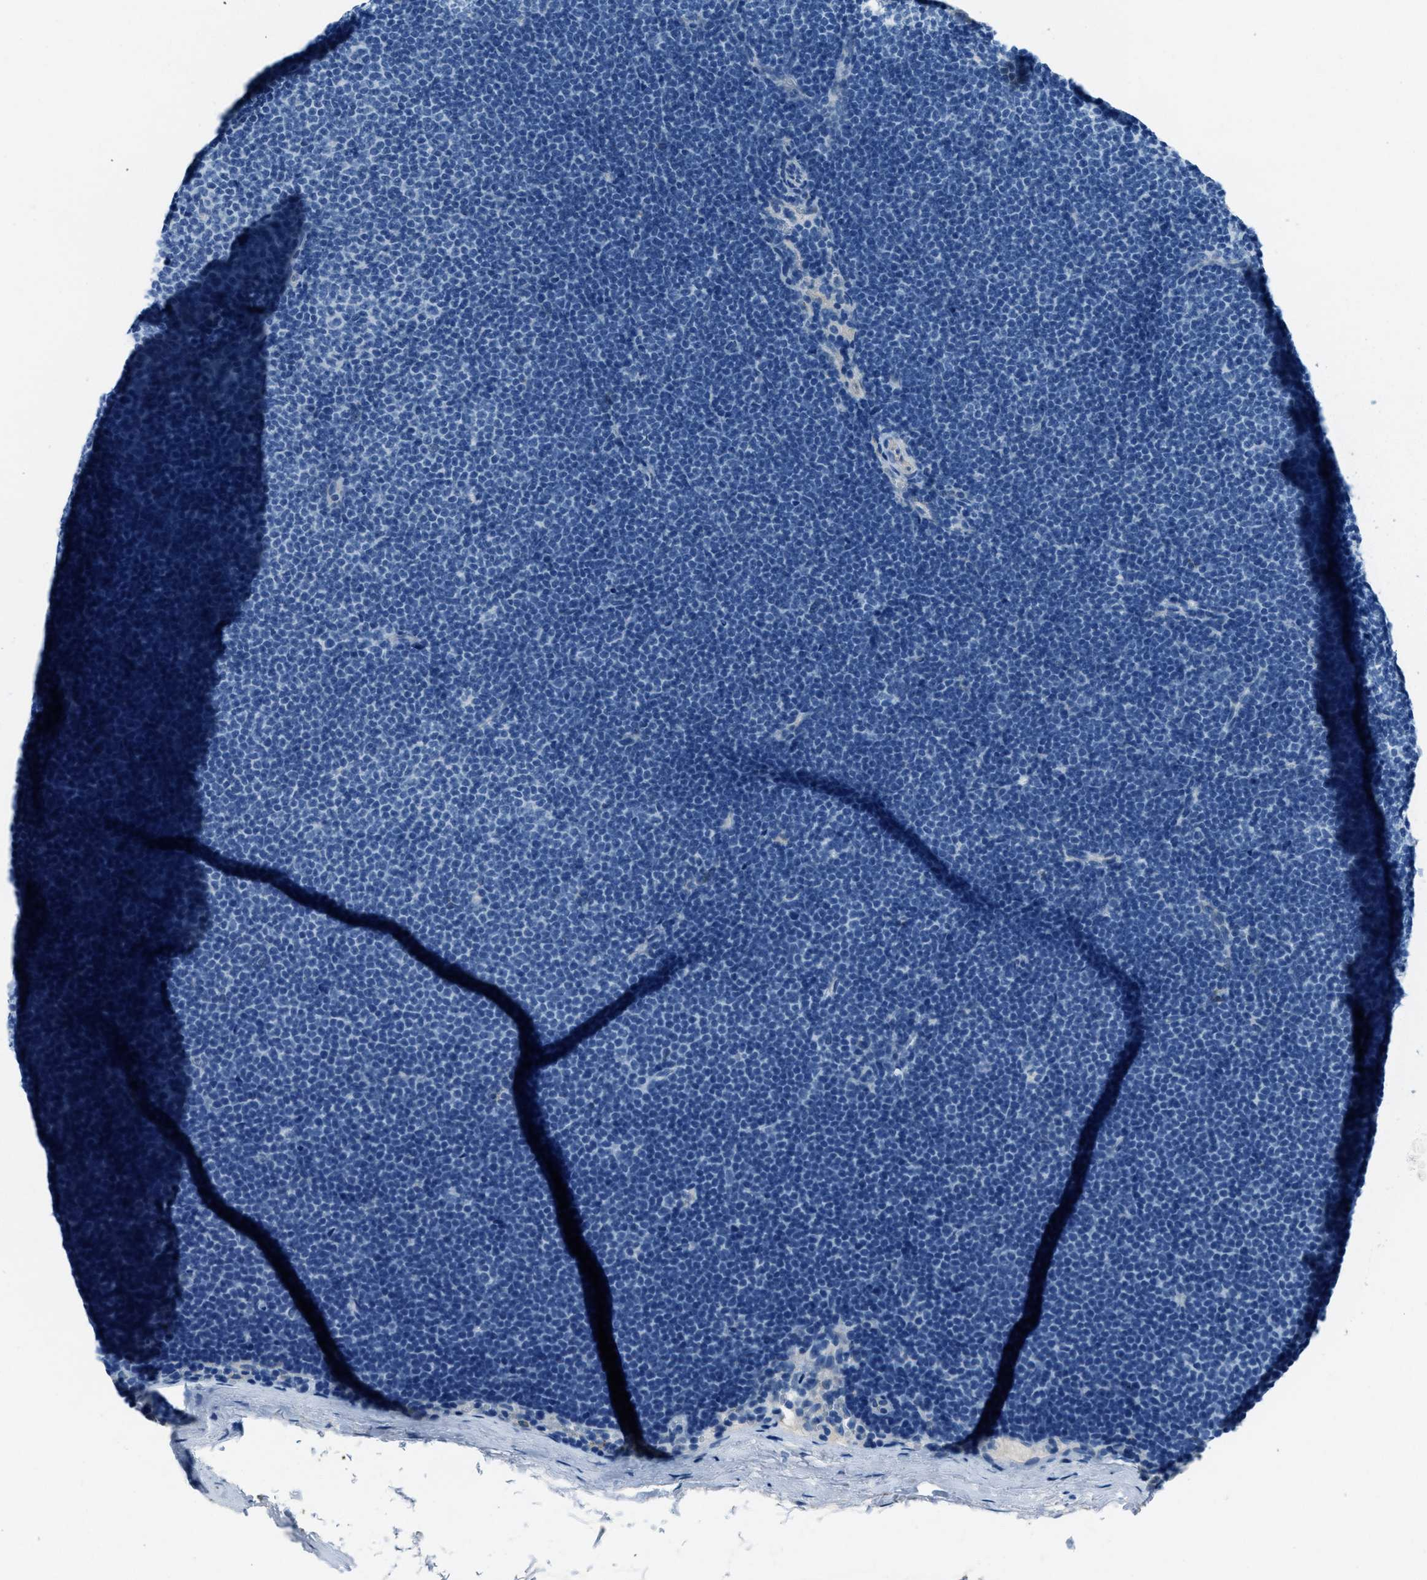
{"staining": {"intensity": "negative", "quantity": "none", "location": "none"}, "tissue": "lymphoma", "cell_type": "Tumor cells", "image_type": "cancer", "snomed": [{"axis": "morphology", "description": "Malignant lymphoma, non-Hodgkin's type, Low grade"}, {"axis": "topography", "description": "Lymph node"}], "caption": "Tumor cells show no significant staining in low-grade malignant lymphoma, non-Hodgkin's type.", "gene": "AMACR", "patient": {"sex": "female", "age": 53}}